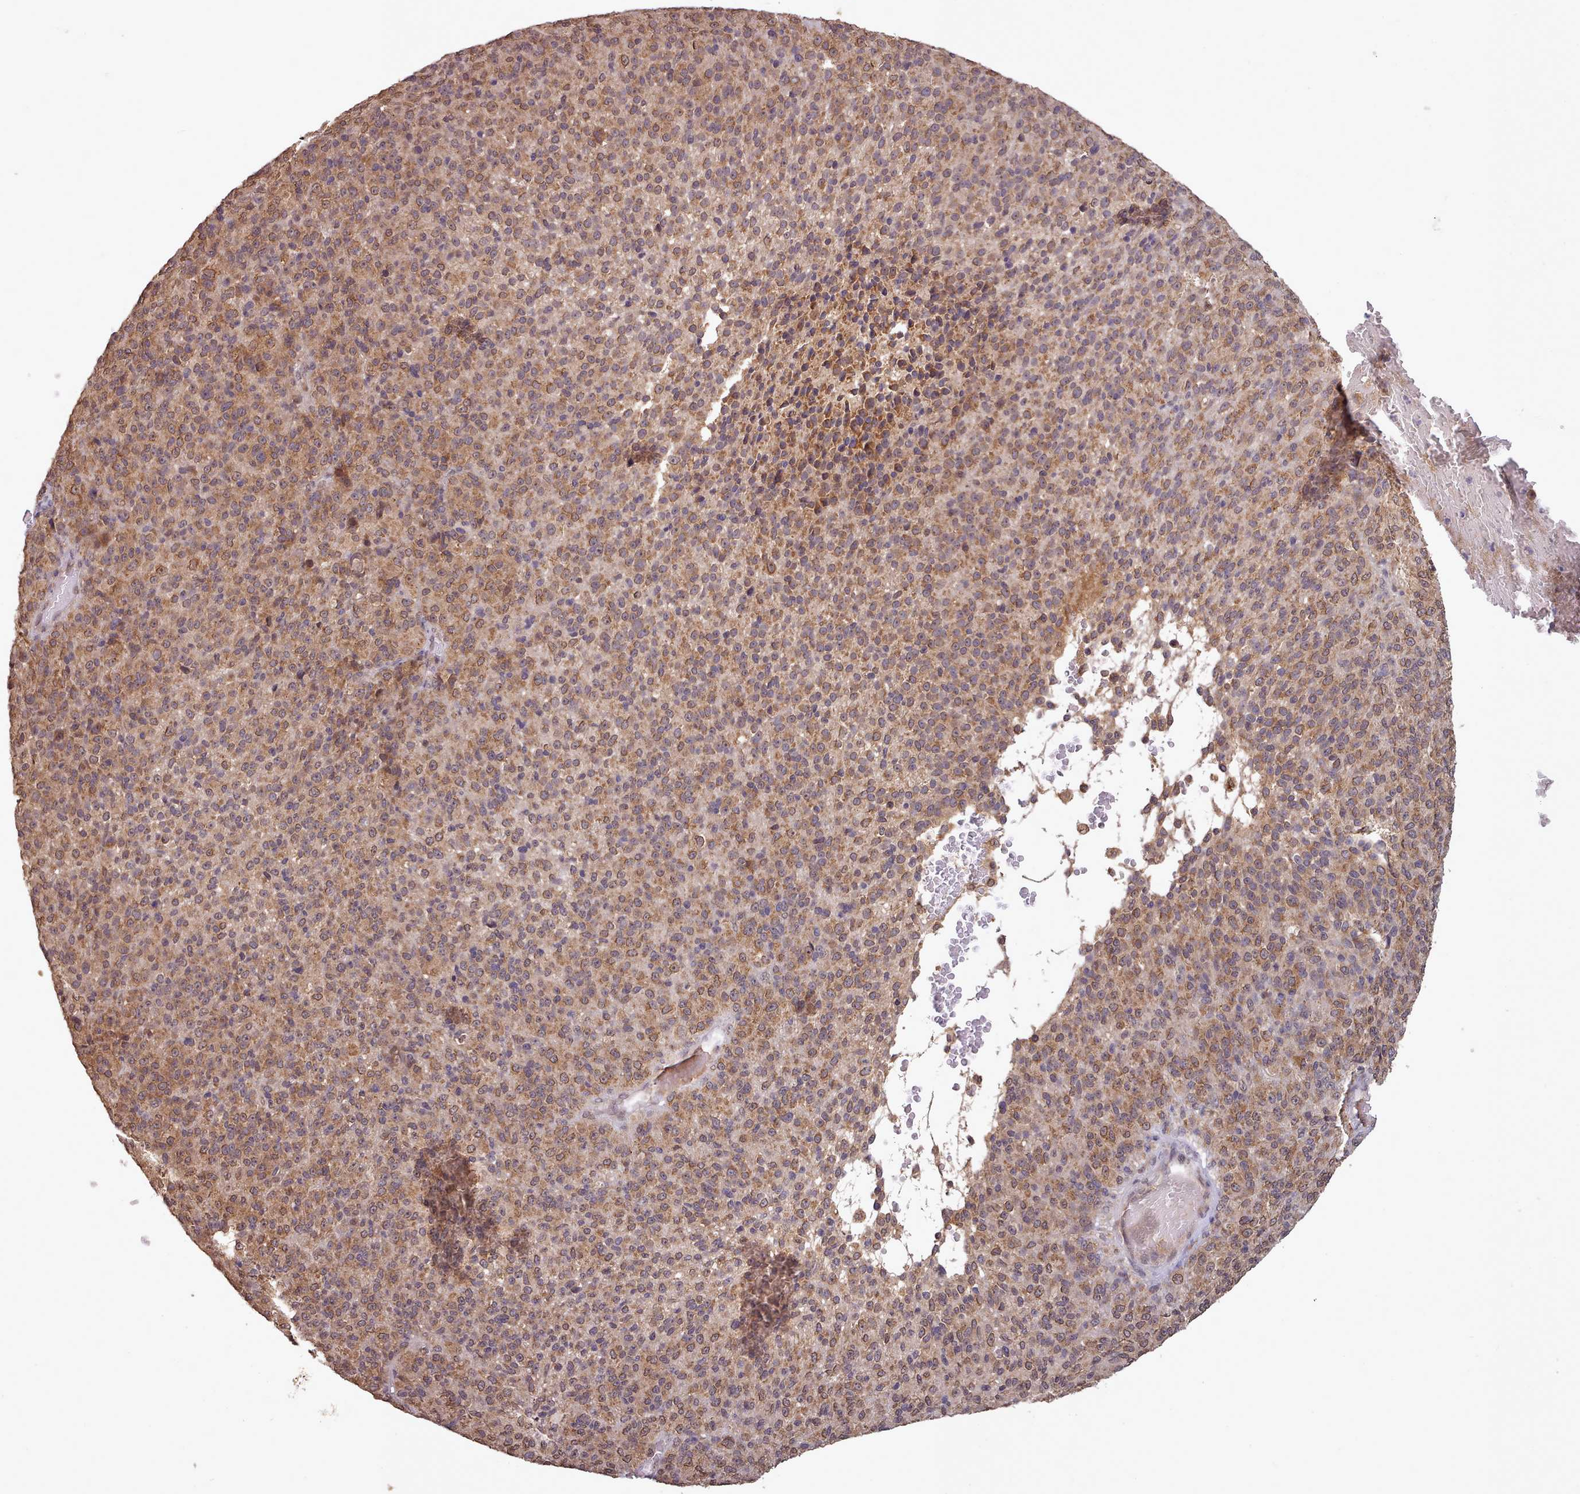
{"staining": {"intensity": "moderate", "quantity": ">75%", "location": "cytoplasmic/membranous"}, "tissue": "melanoma", "cell_type": "Tumor cells", "image_type": "cancer", "snomed": [{"axis": "morphology", "description": "Malignant melanoma, Metastatic site"}, {"axis": "topography", "description": "Brain"}], "caption": "Human melanoma stained with a brown dye shows moderate cytoplasmic/membranous positive positivity in about >75% of tumor cells.", "gene": "PIP4P1", "patient": {"sex": "female", "age": 56}}